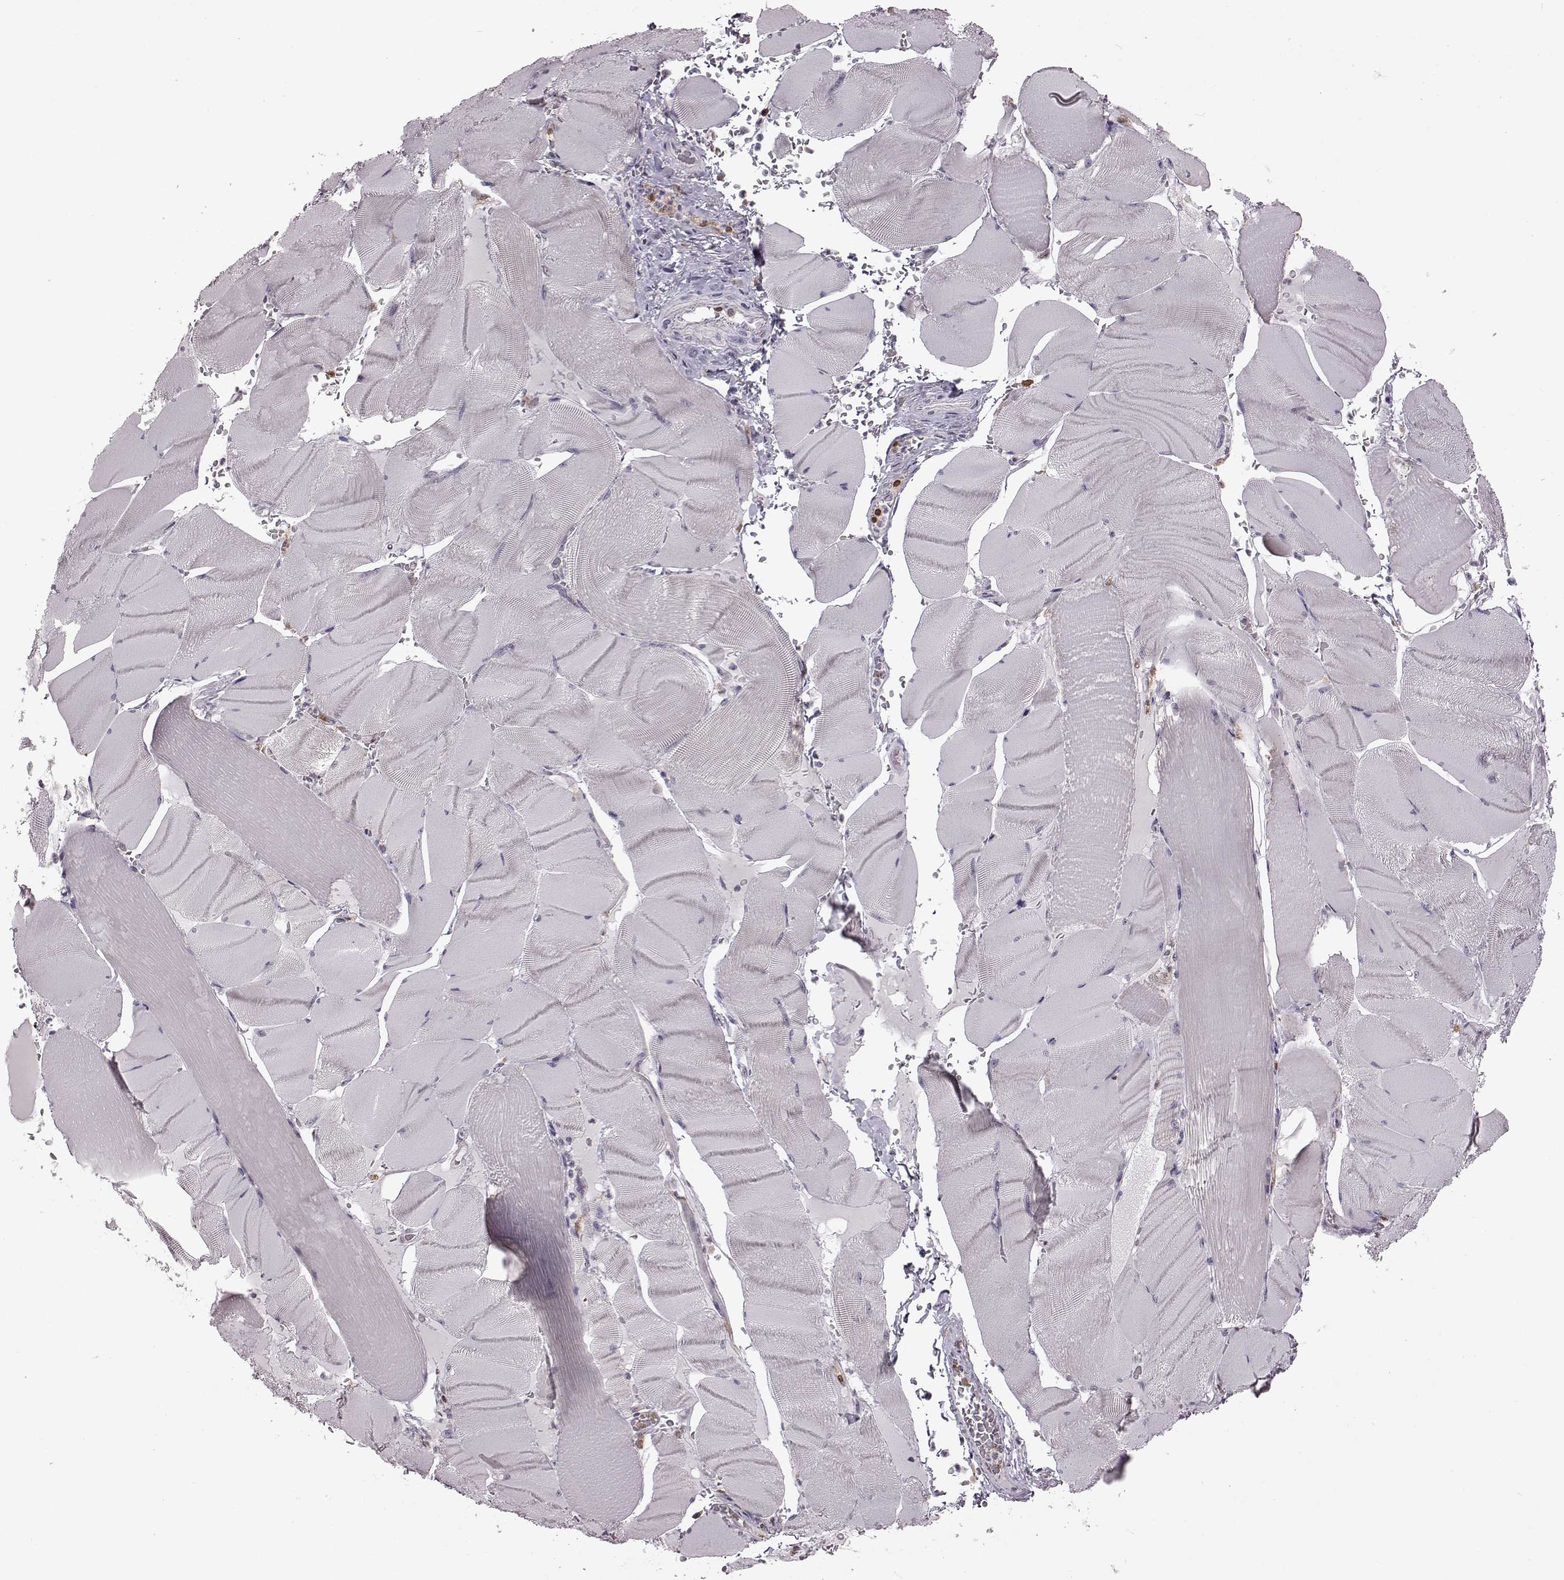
{"staining": {"intensity": "negative", "quantity": "none", "location": "none"}, "tissue": "skeletal muscle", "cell_type": "Myocytes", "image_type": "normal", "snomed": [{"axis": "morphology", "description": "Normal tissue, NOS"}, {"axis": "topography", "description": "Skeletal muscle"}], "caption": "Immunohistochemical staining of unremarkable human skeletal muscle shows no significant positivity in myocytes.", "gene": "DOK2", "patient": {"sex": "male", "age": 56}}